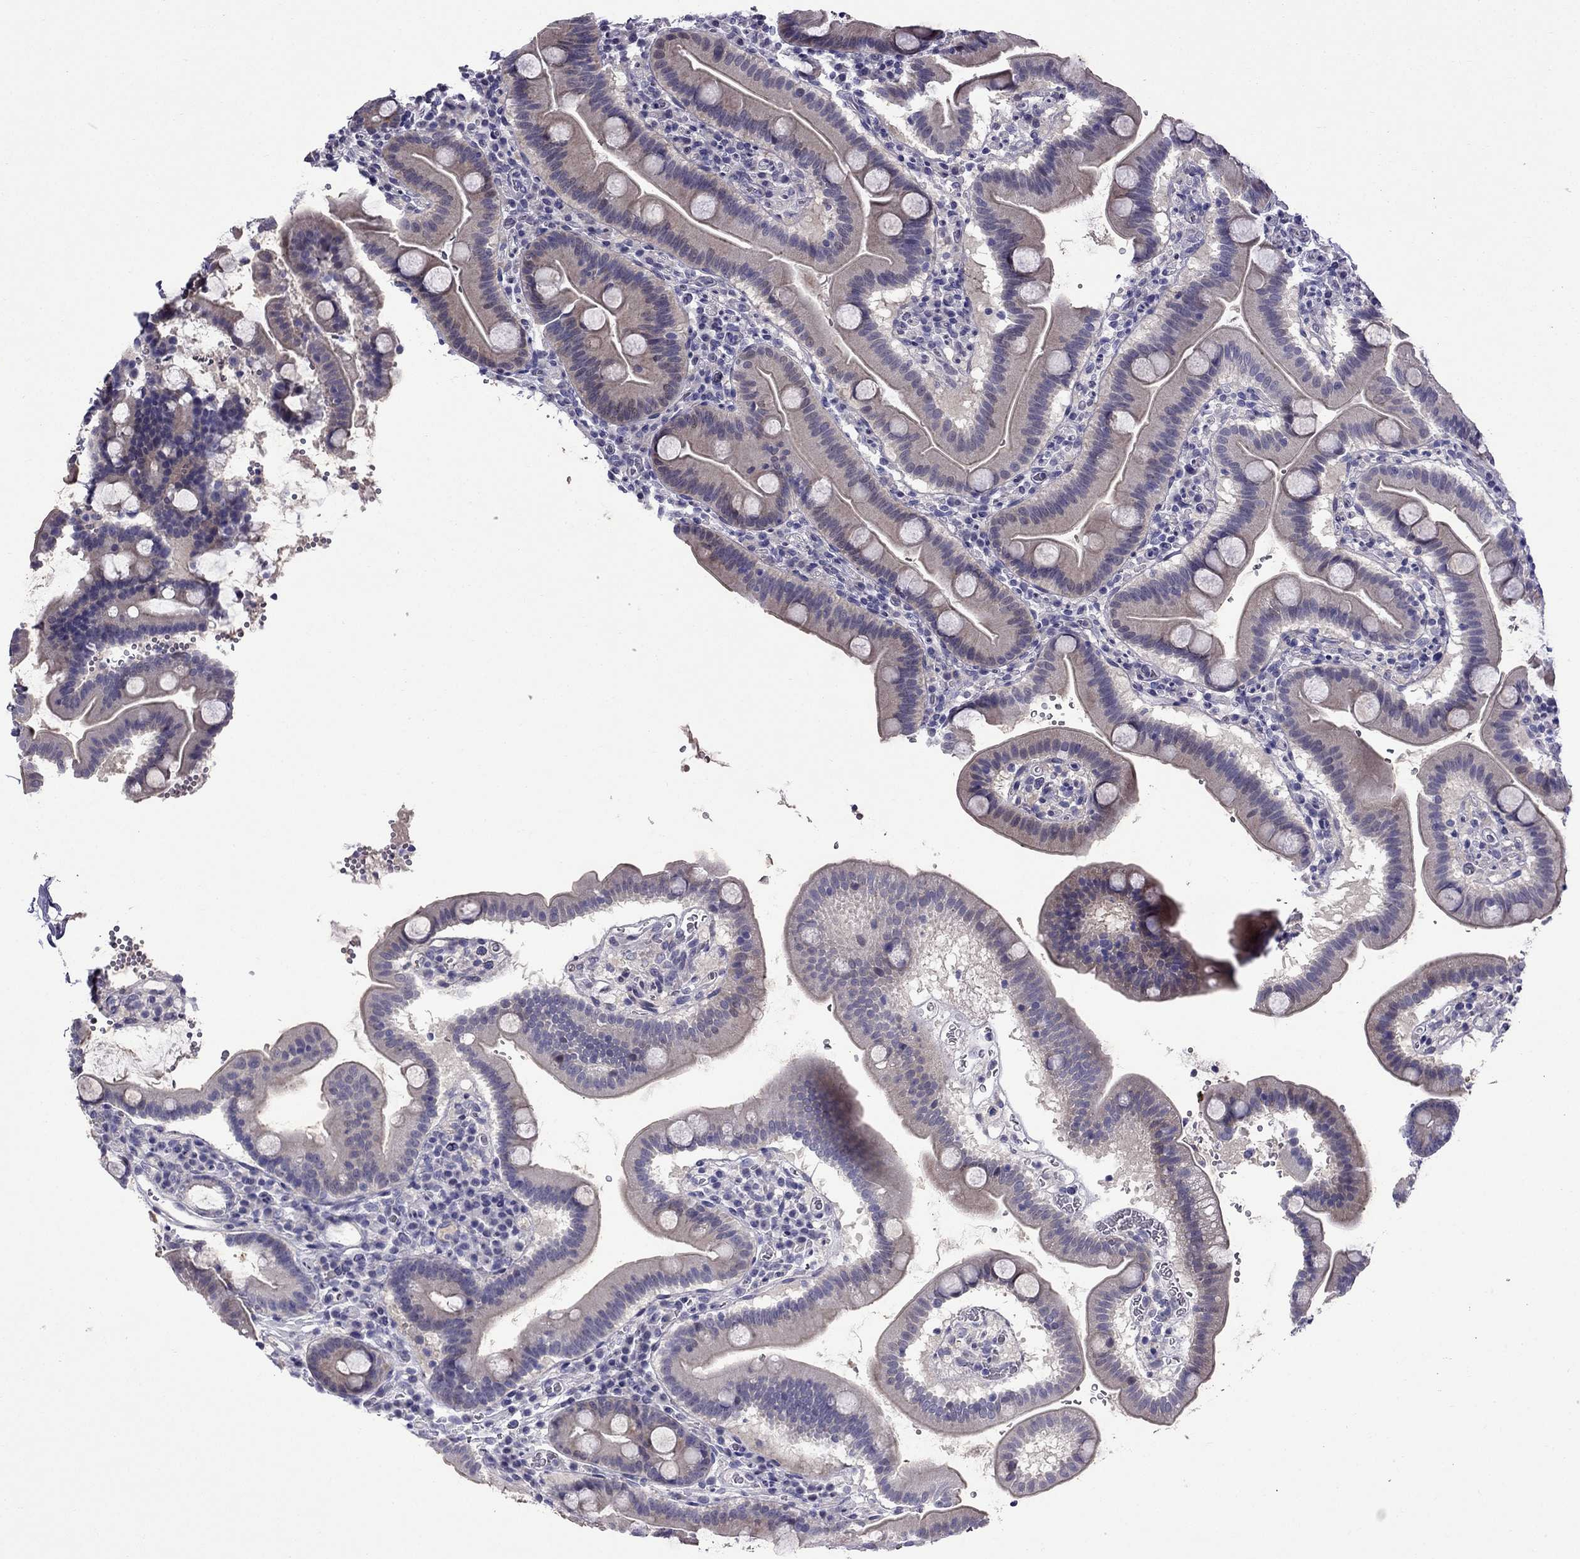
{"staining": {"intensity": "weak", "quantity": "25%-75%", "location": "cytoplasmic/membranous"}, "tissue": "duodenum", "cell_type": "Glandular cells", "image_type": "normal", "snomed": [{"axis": "morphology", "description": "Normal tissue, NOS"}, {"axis": "topography", "description": "Duodenum"}], "caption": "Protein expression by IHC reveals weak cytoplasmic/membranous positivity in approximately 25%-75% of glandular cells in benign duodenum.", "gene": "PI16", "patient": {"sex": "male", "age": 59}}